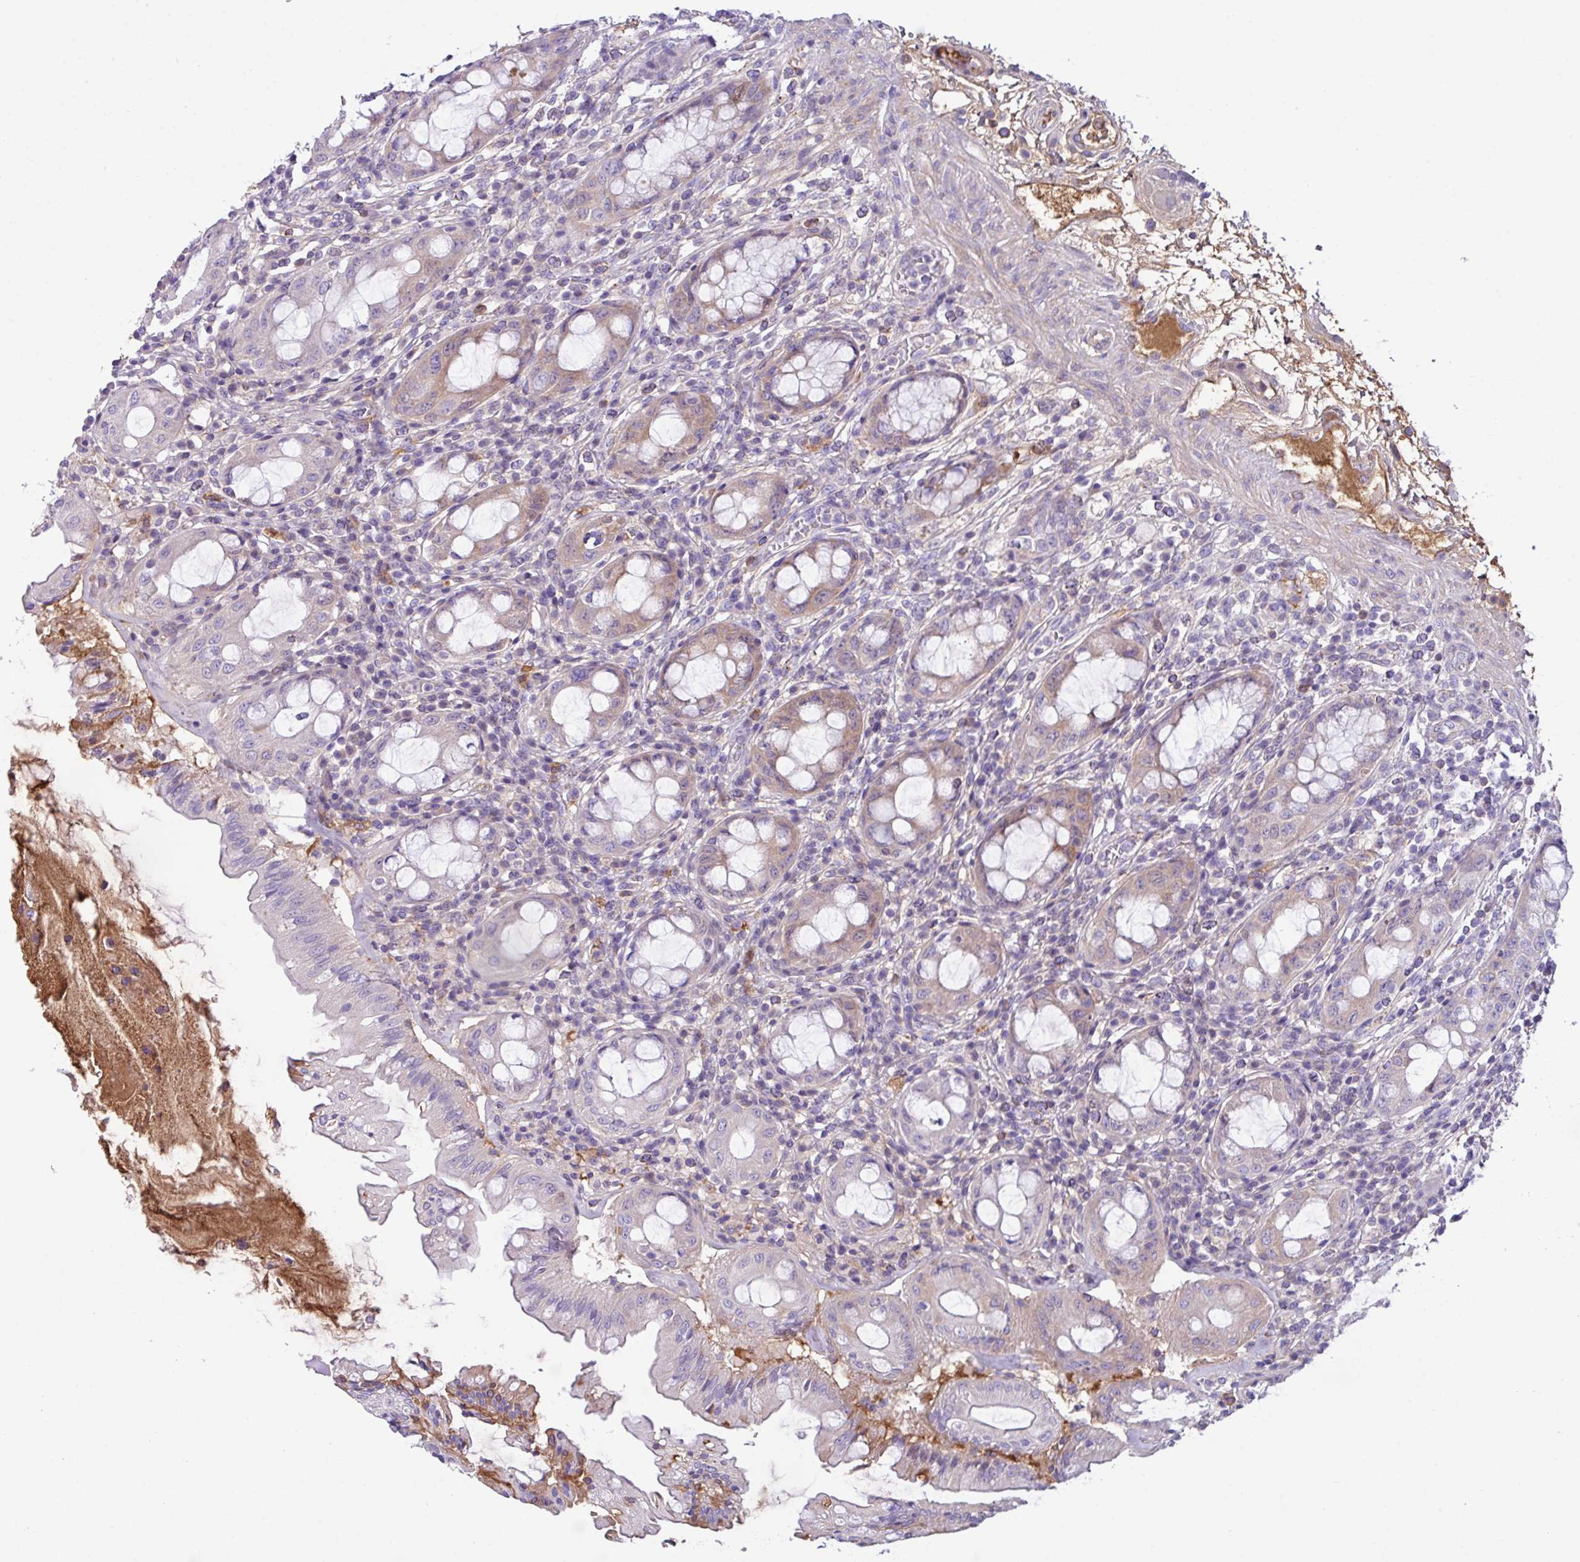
{"staining": {"intensity": "weak", "quantity": "25%-75%", "location": "cytoplasmic/membranous"}, "tissue": "rectum", "cell_type": "Glandular cells", "image_type": "normal", "snomed": [{"axis": "morphology", "description": "Normal tissue, NOS"}, {"axis": "topography", "description": "Rectum"}], "caption": "The image displays immunohistochemical staining of normal rectum. There is weak cytoplasmic/membranous expression is appreciated in about 25%-75% of glandular cells. Ihc stains the protein of interest in brown and the nuclei are stained blue.", "gene": "DNAL1", "patient": {"sex": "female", "age": 57}}